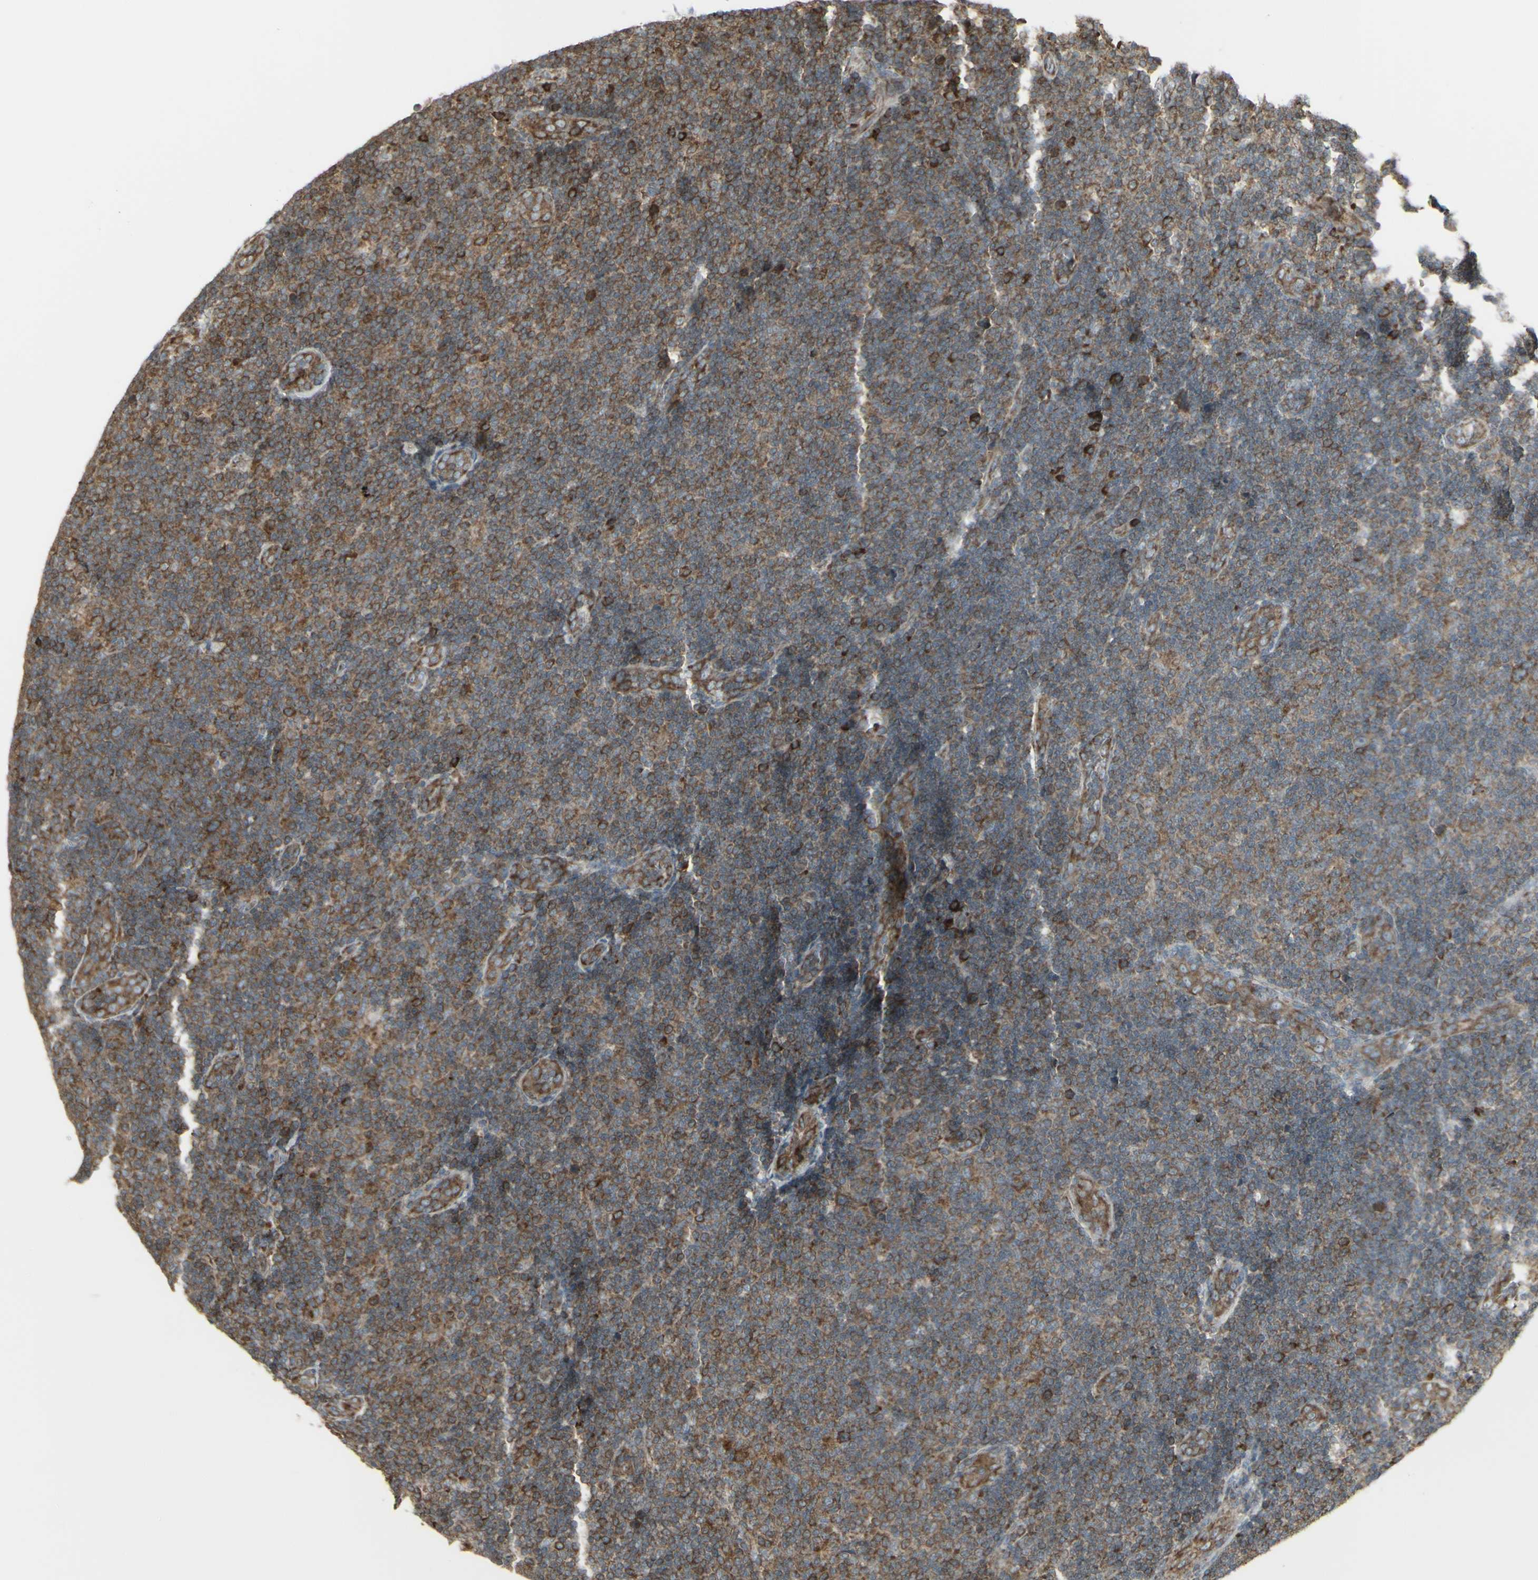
{"staining": {"intensity": "moderate", "quantity": "25%-75%", "location": "cytoplasmic/membranous"}, "tissue": "lymphoma", "cell_type": "Tumor cells", "image_type": "cancer", "snomed": [{"axis": "morphology", "description": "Malignant lymphoma, non-Hodgkin's type, Low grade"}, {"axis": "topography", "description": "Lymph node"}], "caption": "This micrograph exhibits malignant lymphoma, non-Hodgkin's type (low-grade) stained with immunohistochemistry (IHC) to label a protein in brown. The cytoplasmic/membranous of tumor cells show moderate positivity for the protein. Nuclei are counter-stained blue.", "gene": "FKBP3", "patient": {"sex": "male", "age": 83}}